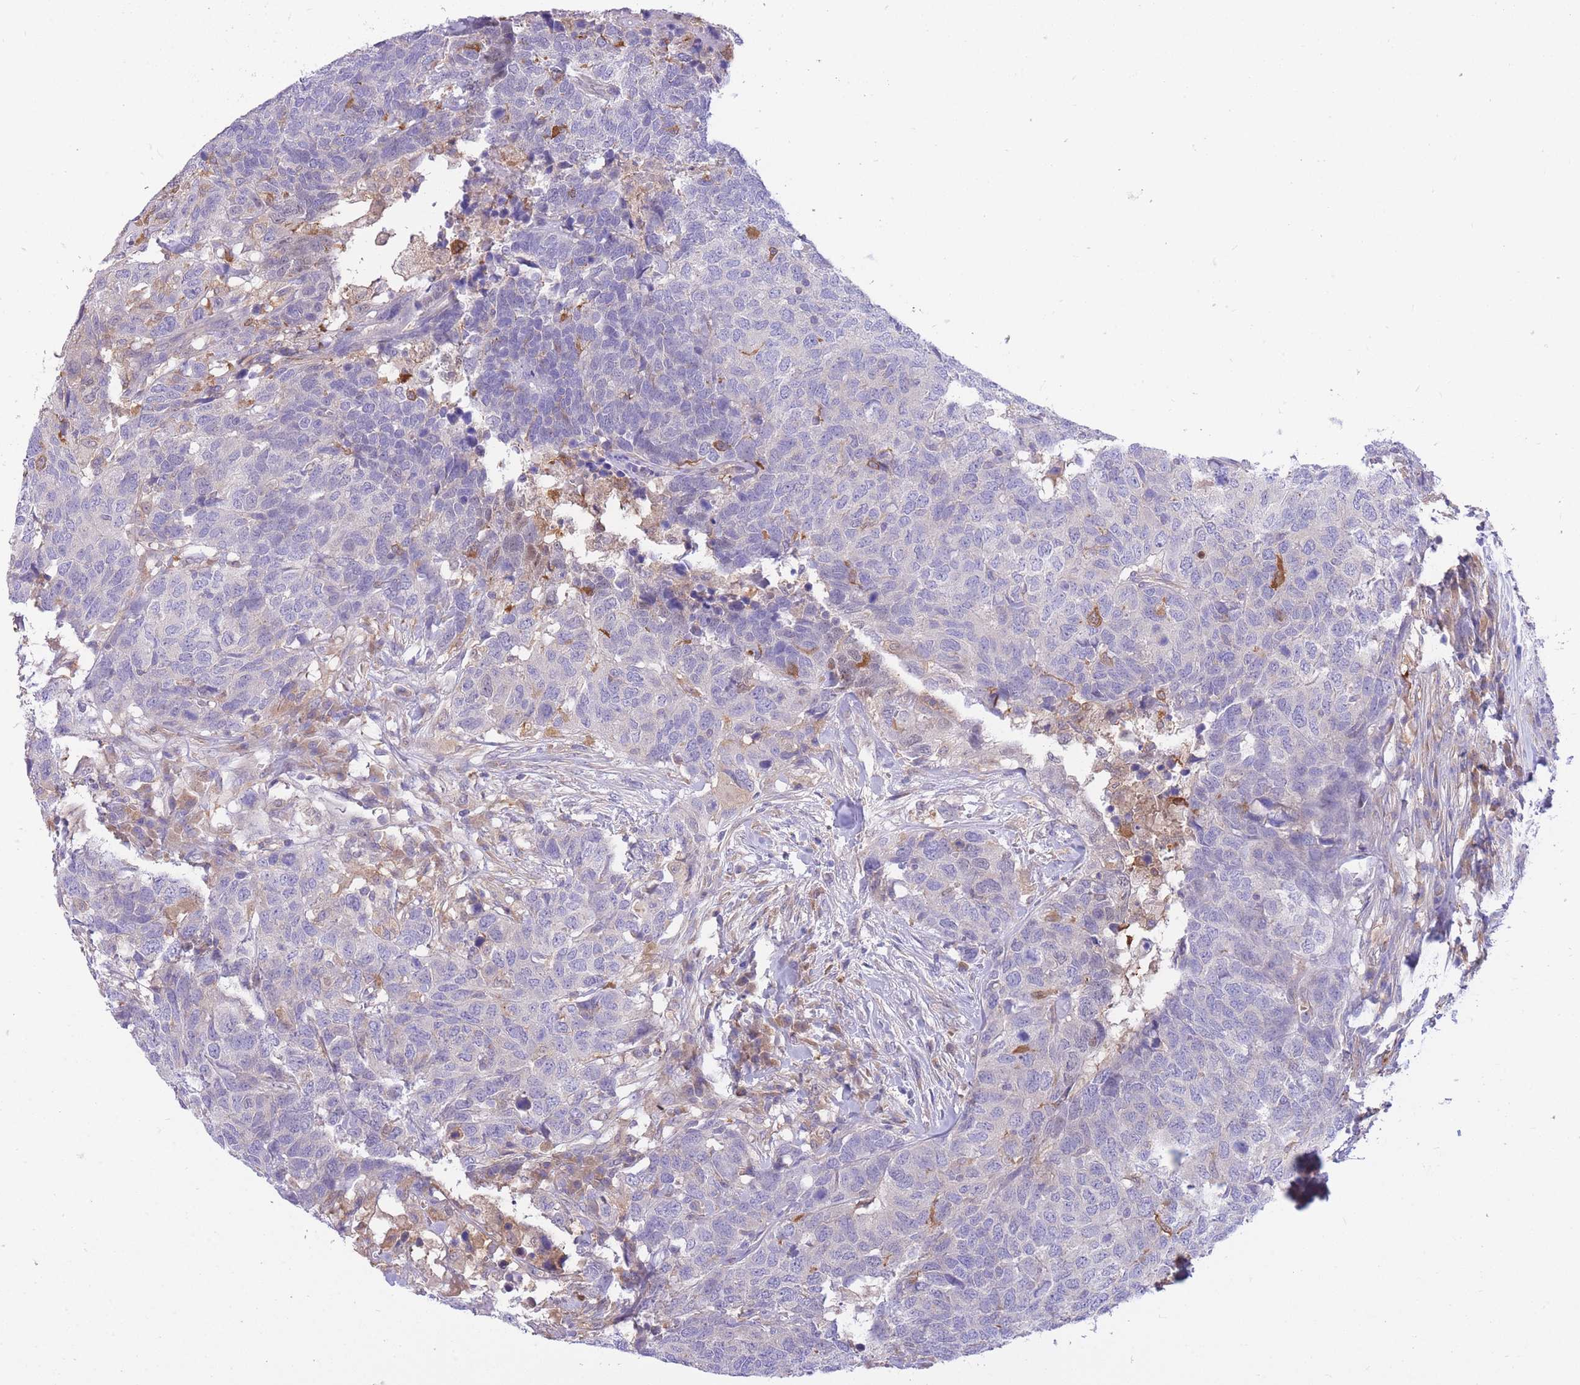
{"staining": {"intensity": "negative", "quantity": "none", "location": "none"}, "tissue": "head and neck cancer", "cell_type": "Tumor cells", "image_type": "cancer", "snomed": [{"axis": "morphology", "description": "Normal tissue, NOS"}, {"axis": "morphology", "description": "Squamous cell carcinoma, NOS"}, {"axis": "topography", "description": "Skeletal muscle"}, {"axis": "topography", "description": "Vascular tissue"}, {"axis": "topography", "description": "Peripheral nerve tissue"}, {"axis": "topography", "description": "Head-Neck"}], "caption": "This is a photomicrograph of immunohistochemistry staining of head and neck cancer, which shows no staining in tumor cells.", "gene": "NAMPT", "patient": {"sex": "male", "age": 66}}